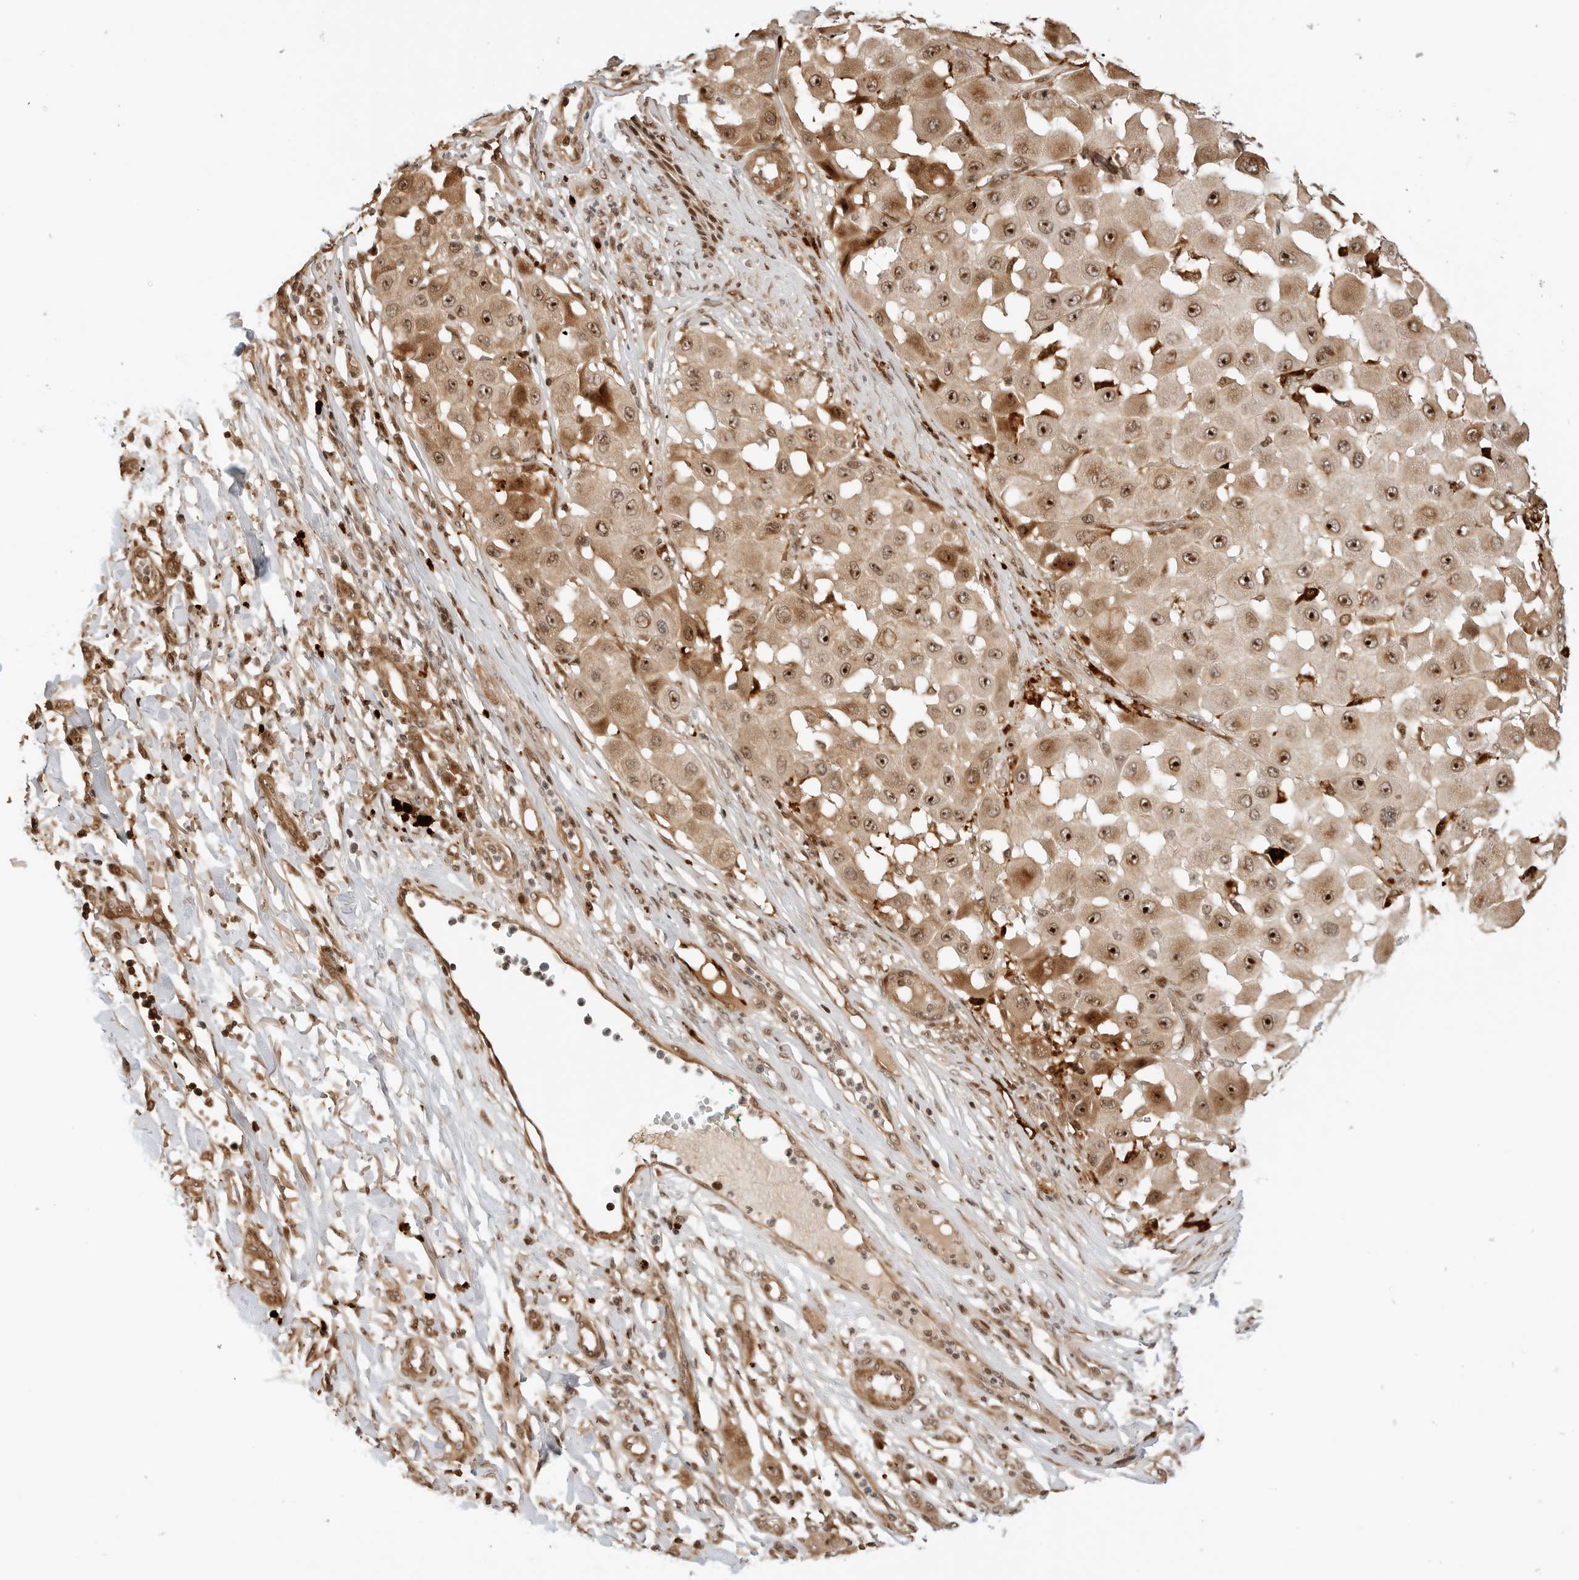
{"staining": {"intensity": "strong", "quantity": ">75%", "location": "cytoplasmic/membranous,nuclear"}, "tissue": "melanoma", "cell_type": "Tumor cells", "image_type": "cancer", "snomed": [{"axis": "morphology", "description": "Malignant melanoma, NOS"}, {"axis": "topography", "description": "Skin"}], "caption": "This is an image of immunohistochemistry (IHC) staining of malignant melanoma, which shows strong staining in the cytoplasmic/membranous and nuclear of tumor cells.", "gene": "GEM", "patient": {"sex": "female", "age": 81}}